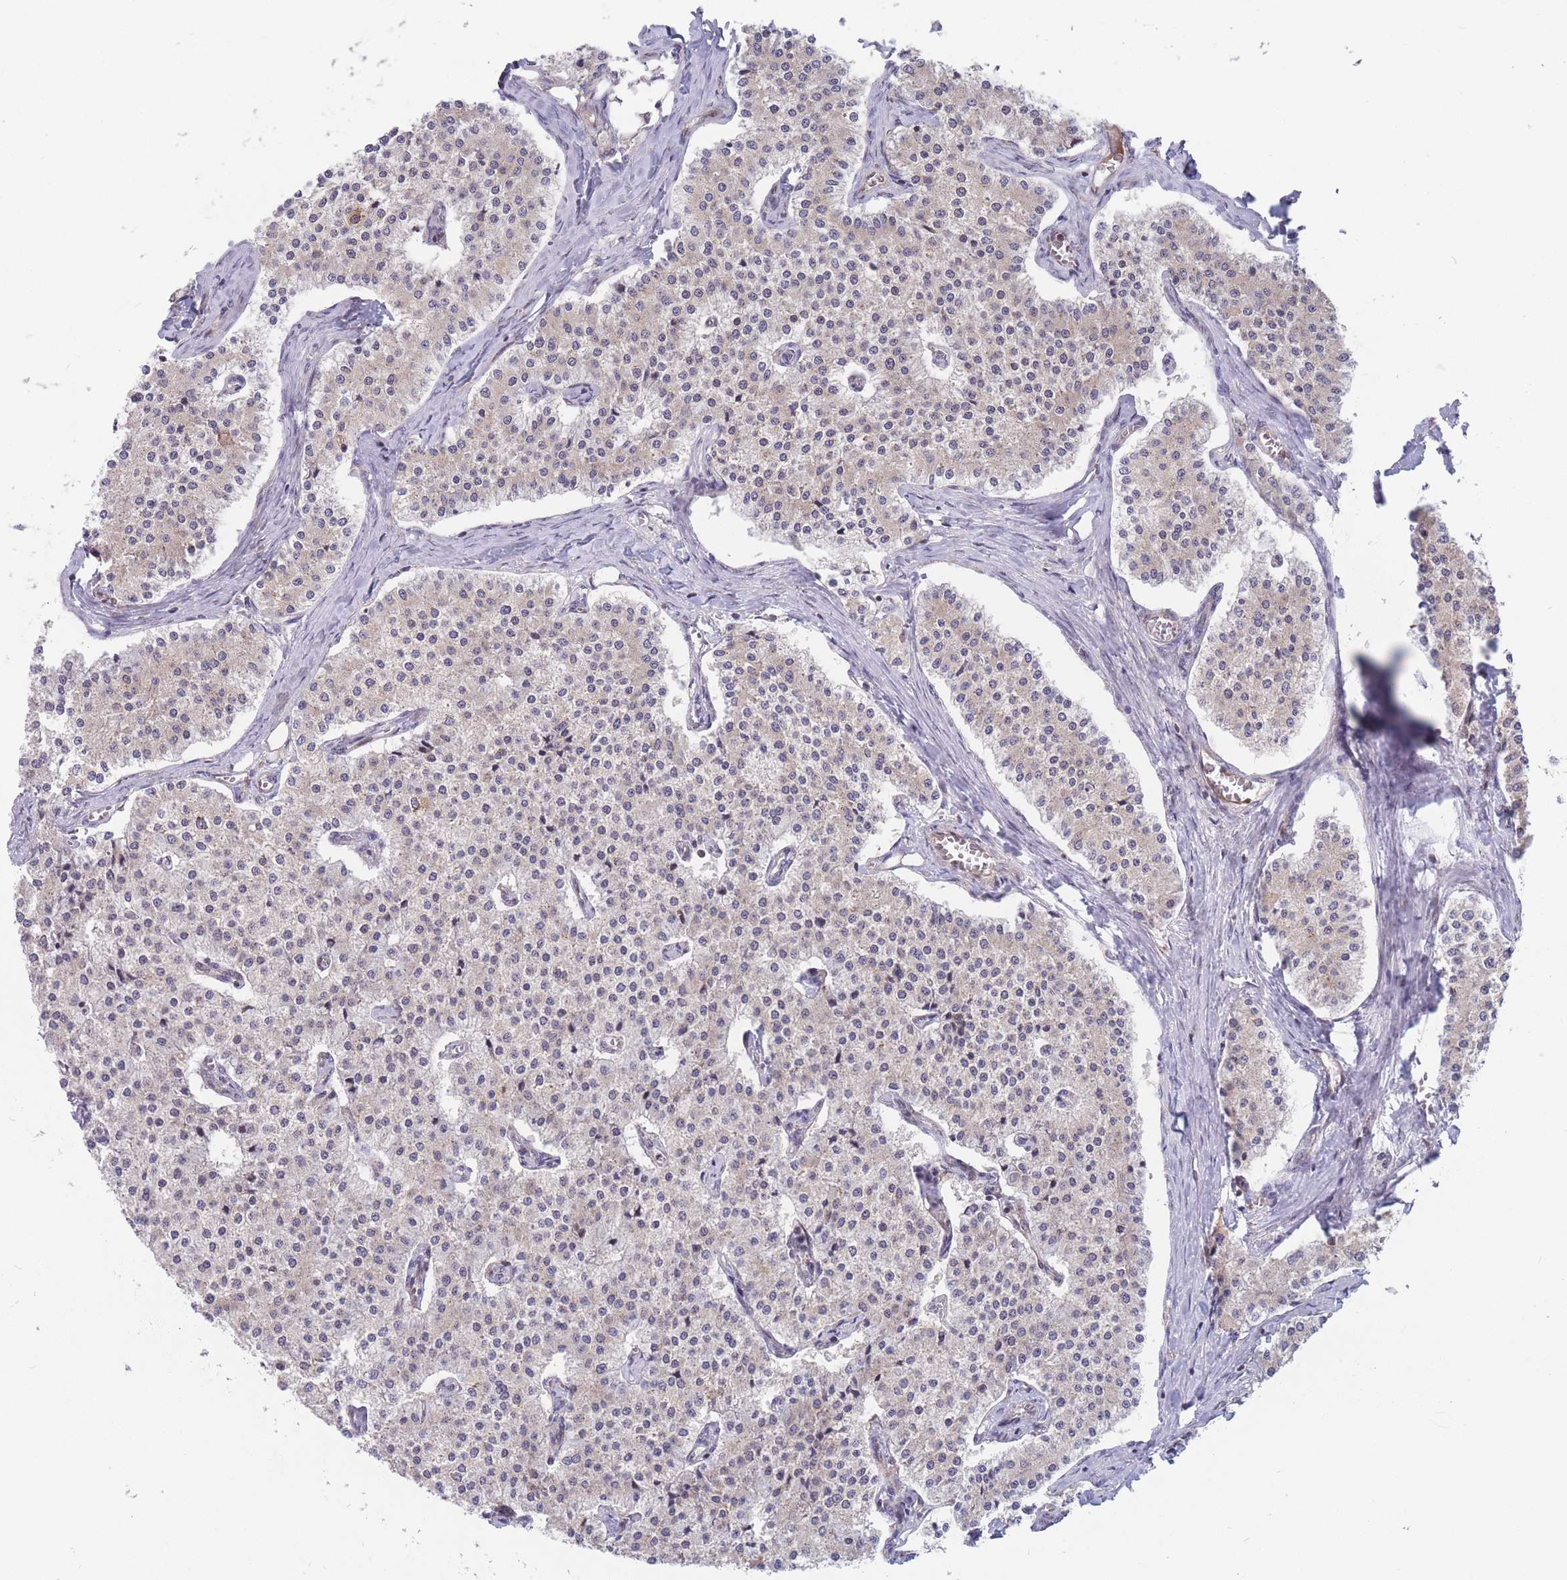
{"staining": {"intensity": "negative", "quantity": "none", "location": "none"}, "tissue": "carcinoid", "cell_type": "Tumor cells", "image_type": "cancer", "snomed": [{"axis": "morphology", "description": "Carcinoid, malignant, NOS"}, {"axis": "topography", "description": "Colon"}], "caption": "DAB immunohistochemical staining of human malignant carcinoid shows no significant expression in tumor cells.", "gene": "TMEM131L", "patient": {"sex": "female", "age": 52}}